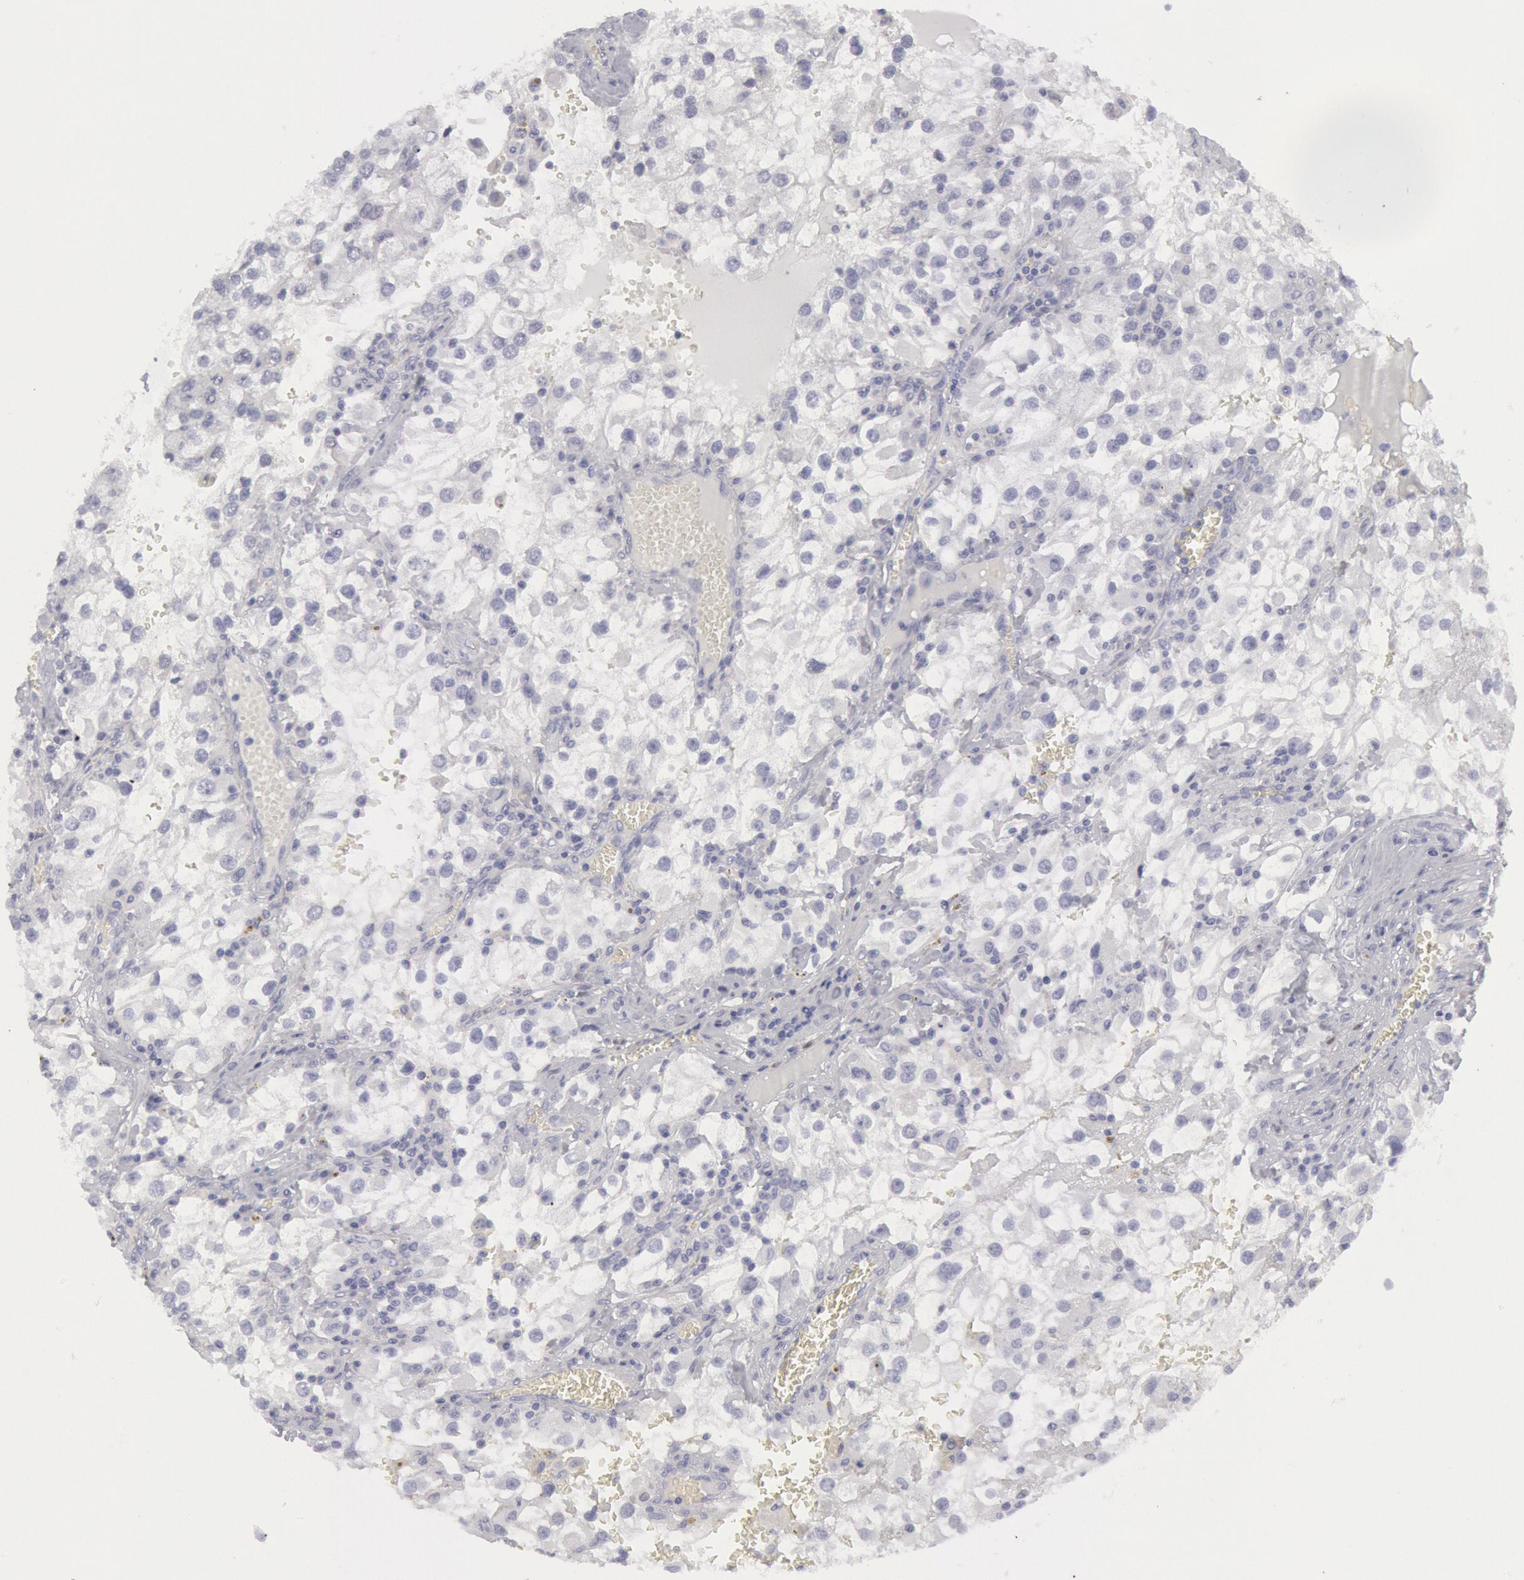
{"staining": {"intensity": "negative", "quantity": "none", "location": "none"}, "tissue": "renal cancer", "cell_type": "Tumor cells", "image_type": "cancer", "snomed": [{"axis": "morphology", "description": "Adenocarcinoma, NOS"}, {"axis": "topography", "description": "Kidney"}], "caption": "High magnification brightfield microscopy of renal cancer stained with DAB (brown) and counterstained with hematoxylin (blue): tumor cells show no significant staining.", "gene": "FHL1", "patient": {"sex": "female", "age": 52}}